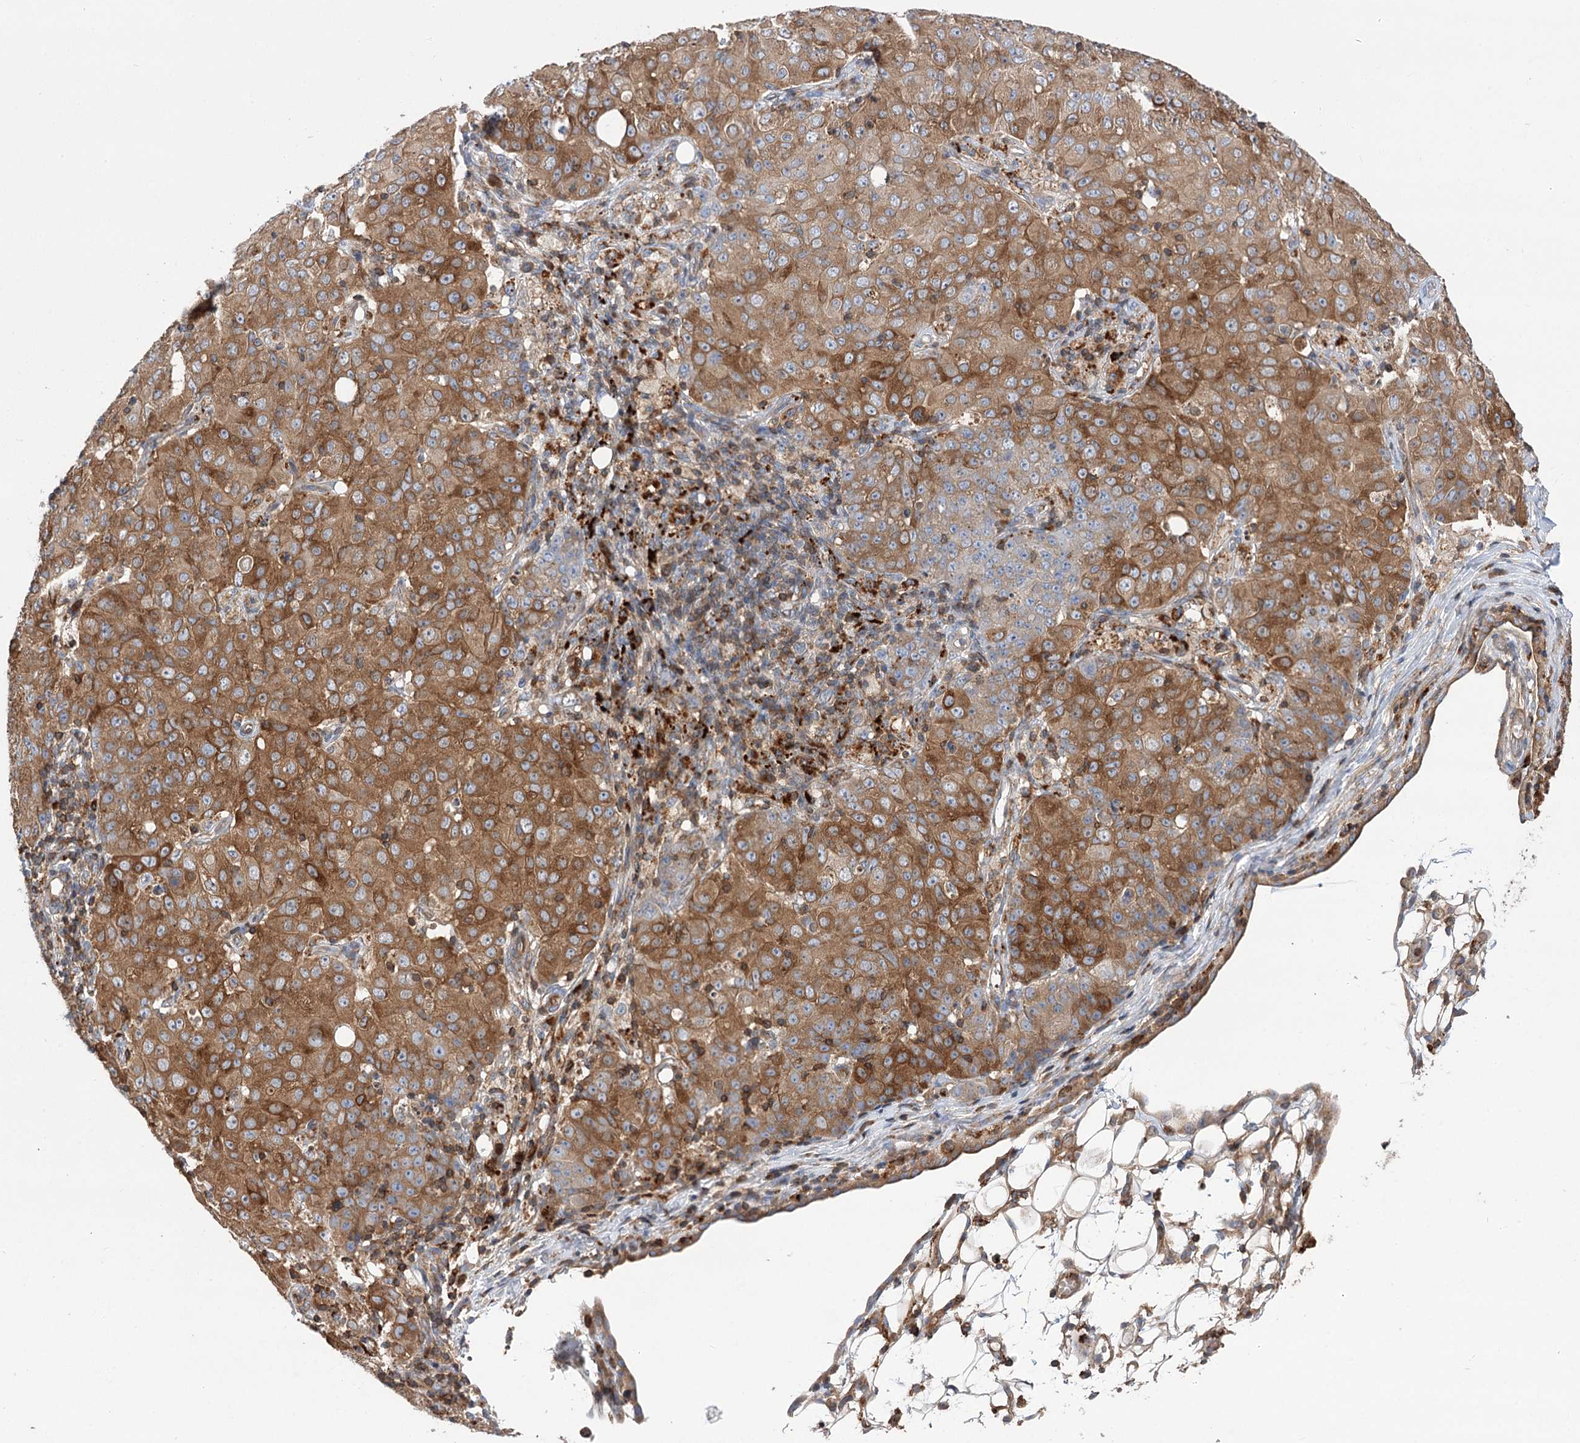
{"staining": {"intensity": "moderate", "quantity": ">75%", "location": "cytoplasmic/membranous"}, "tissue": "ovarian cancer", "cell_type": "Tumor cells", "image_type": "cancer", "snomed": [{"axis": "morphology", "description": "Carcinoma, endometroid"}, {"axis": "topography", "description": "Ovary"}], "caption": "Immunohistochemical staining of endometroid carcinoma (ovarian) displays medium levels of moderate cytoplasmic/membranous staining in about >75% of tumor cells.", "gene": "VPS37B", "patient": {"sex": "female", "age": 42}}